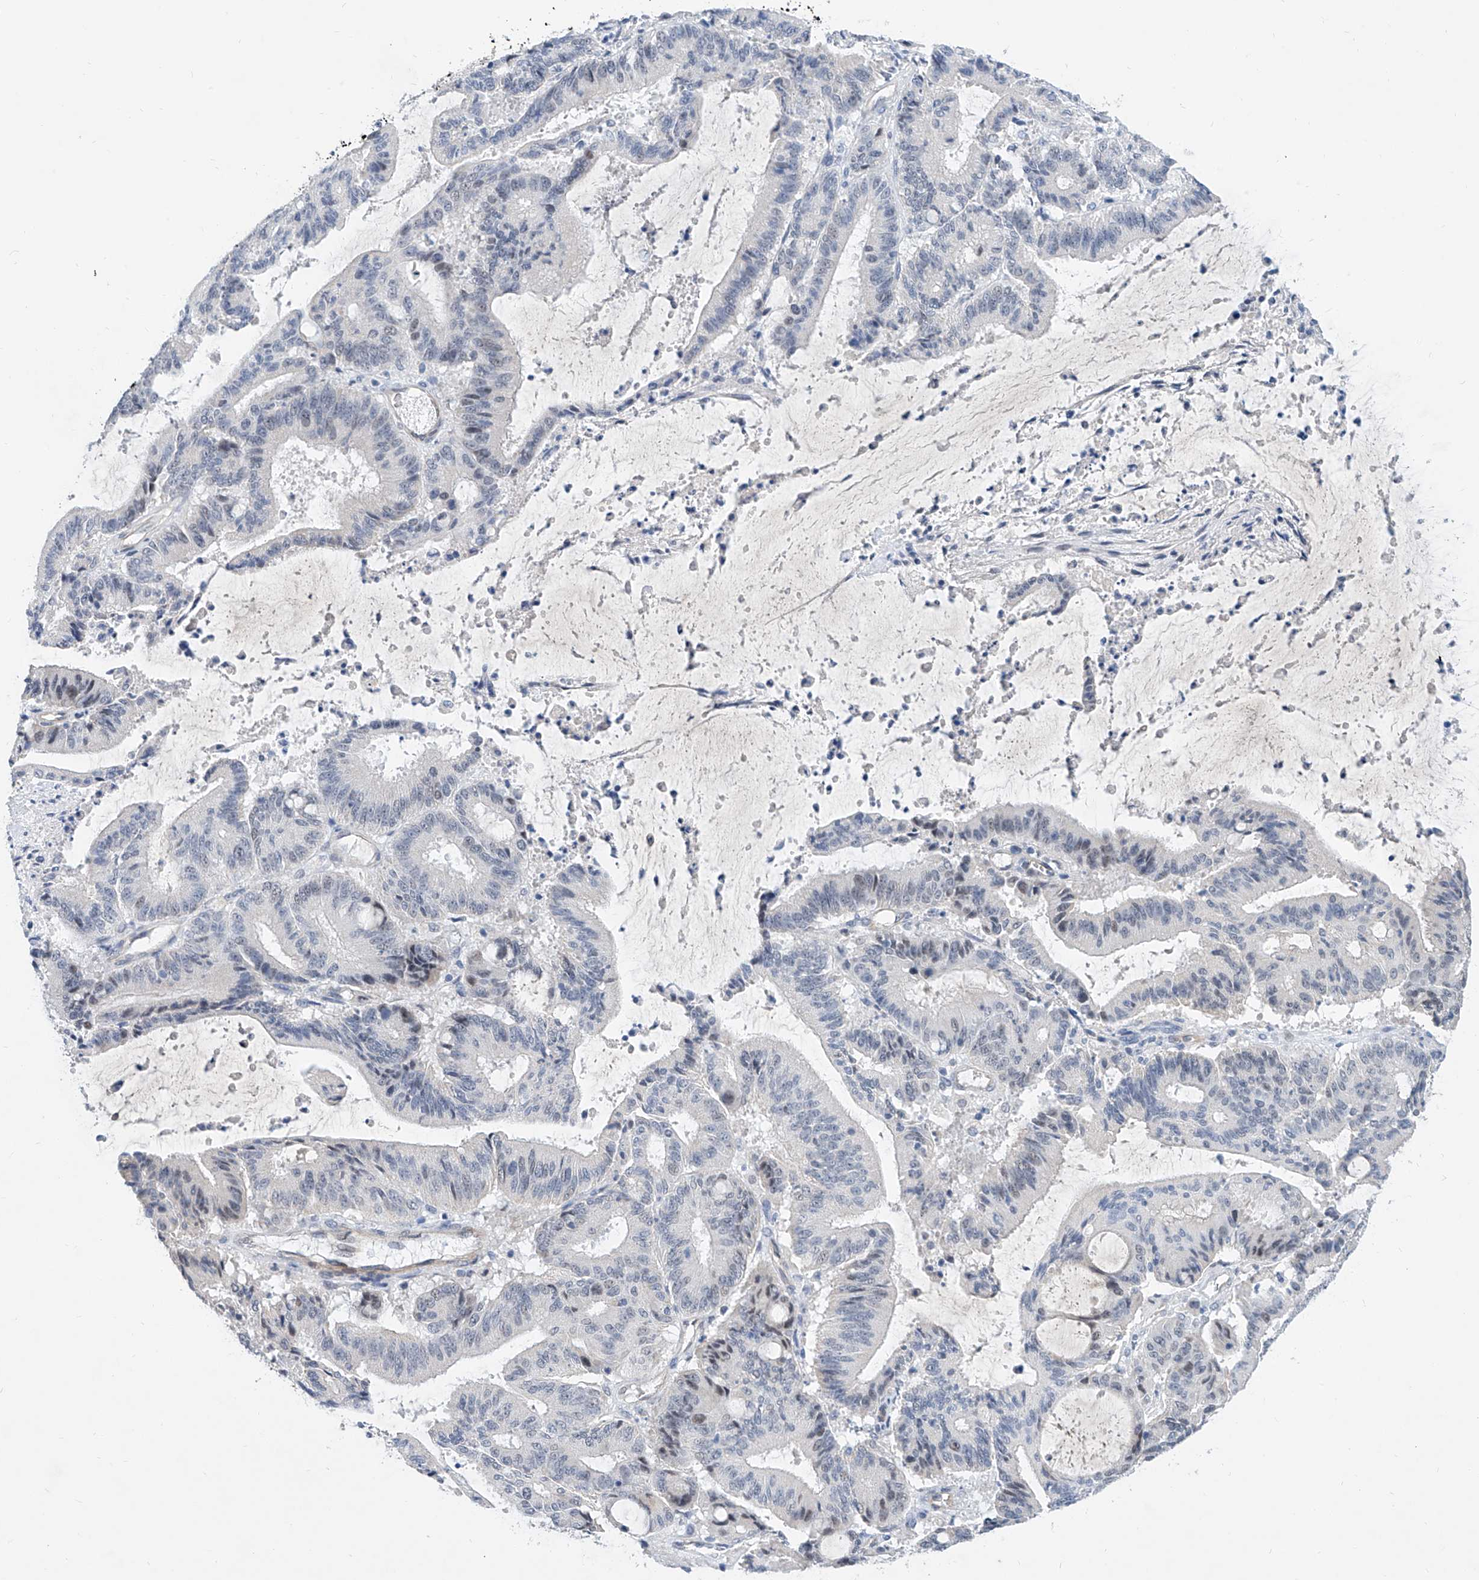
{"staining": {"intensity": "negative", "quantity": "none", "location": "none"}, "tissue": "liver cancer", "cell_type": "Tumor cells", "image_type": "cancer", "snomed": [{"axis": "morphology", "description": "Normal tissue, NOS"}, {"axis": "morphology", "description": "Cholangiocarcinoma"}, {"axis": "topography", "description": "Liver"}, {"axis": "topography", "description": "Peripheral nerve tissue"}], "caption": "IHC micrograph of neoplastic tissue: liver cancer (cholangiocarcinoma) stained with DAB (3,3'-diaminobenzidine) exhibits no significant protein positivity in tumor cells. The staining is performed using DAB (3,3'-diaminobenzidine) brown chromogen with nuclei counter-stained in using hematoxylin.", "gene": "BPTF", "patient": {"sex": "female", "age": 73}}